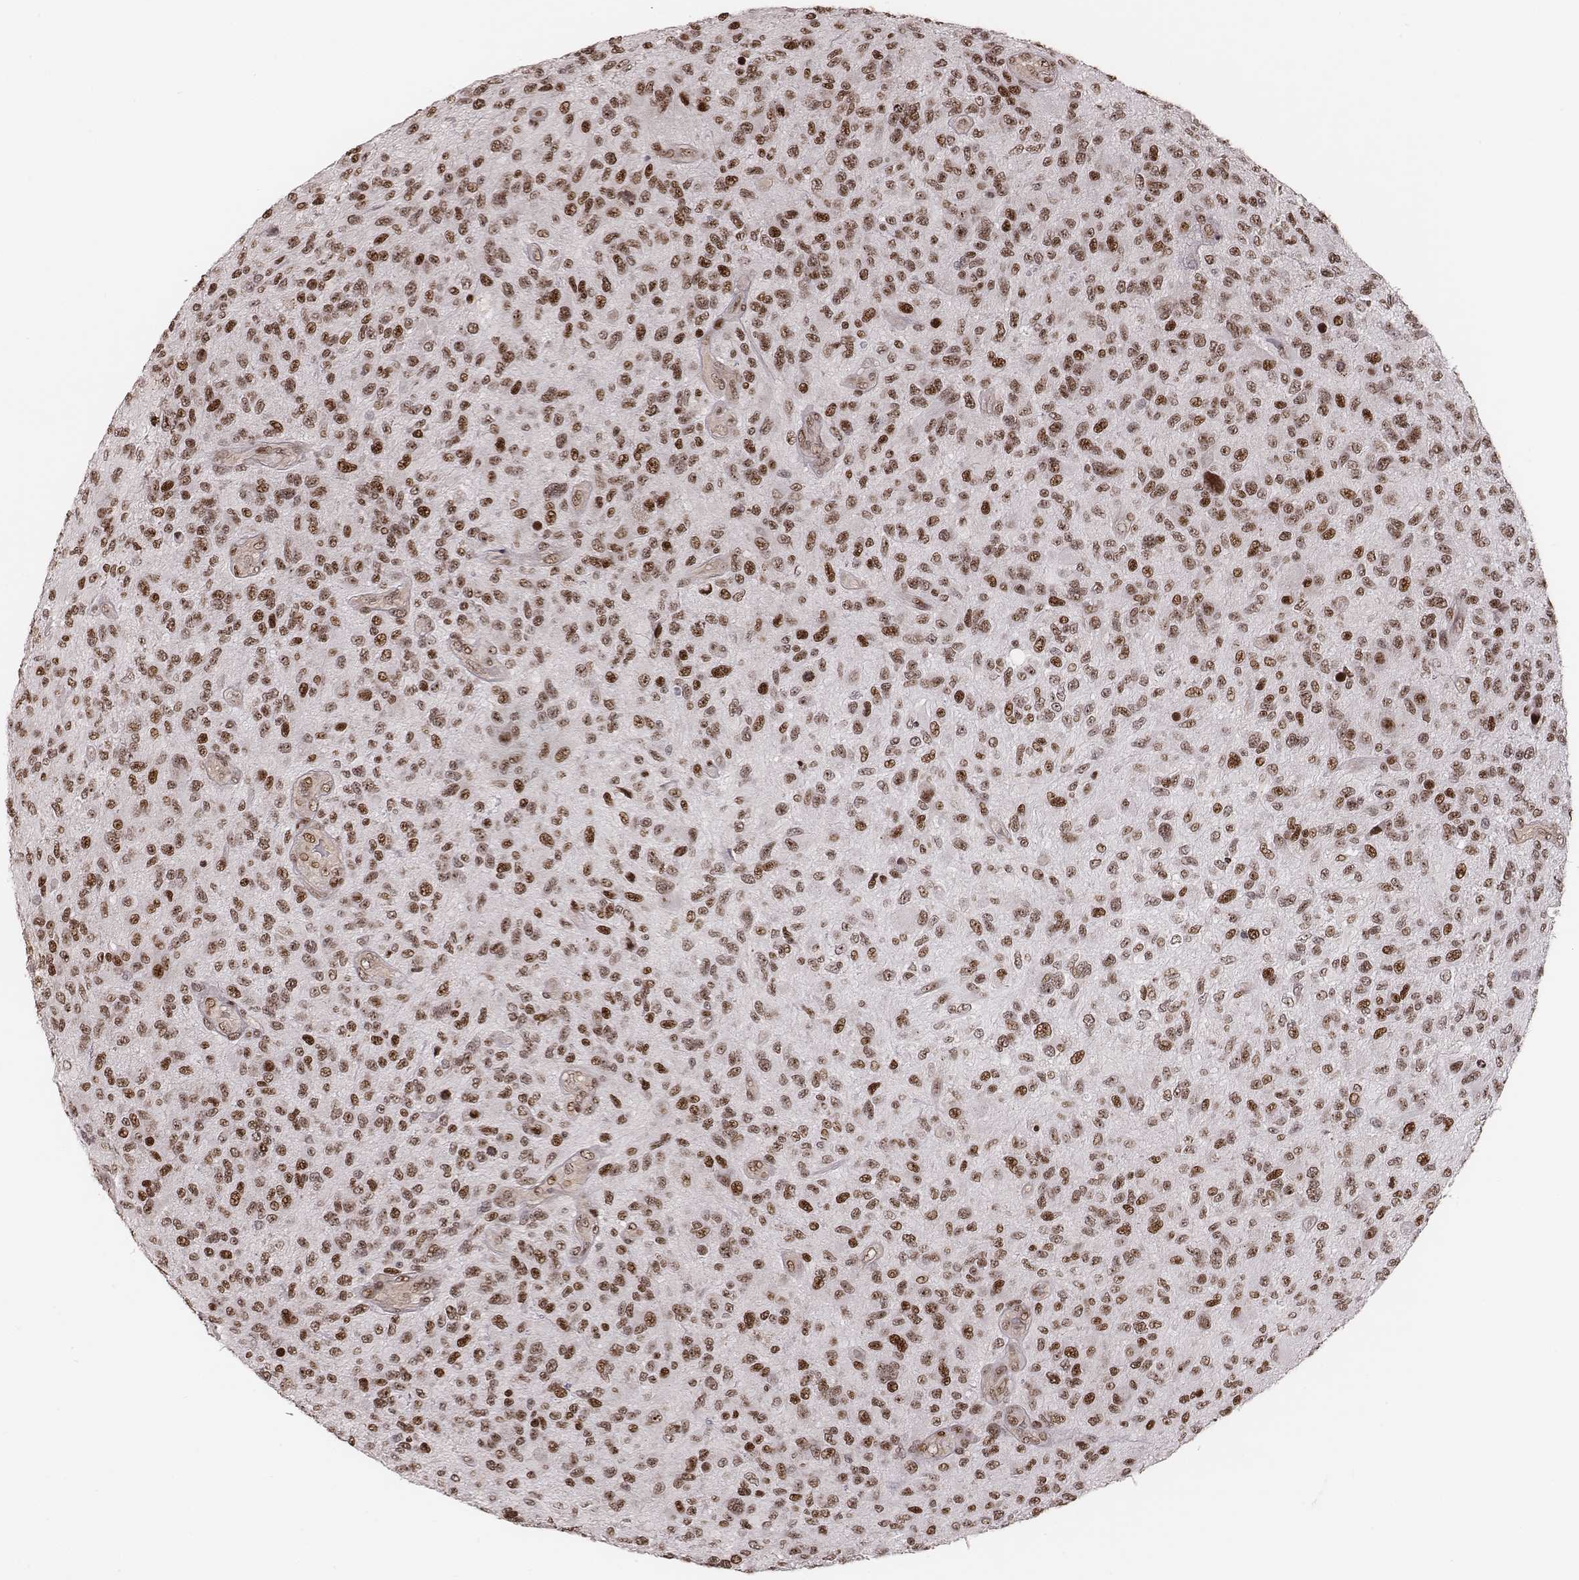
{"staining": {"intensity": "moderate", "quantity": "25%-75%", "location": "nuclear"}, "tissue": "glioma", "cell_type": "Tumor cells", "image_type": "cancer", "snomed": [{"axis": "morphology", "description": "Glioma, malignant, High grade"}, {"axis": "topography", "description": "Brain"}], "caption": "A photomicrograph of glioma stained for a protein reveals moderate nuclear brown staining in tumor cells. The protein is stained brown, and the nuclei are stained in blue (DAB IHC with brightfield microscopy, high magnification).", "gene": "VRK3", "patient": {"sex": "male", "age": 47}}